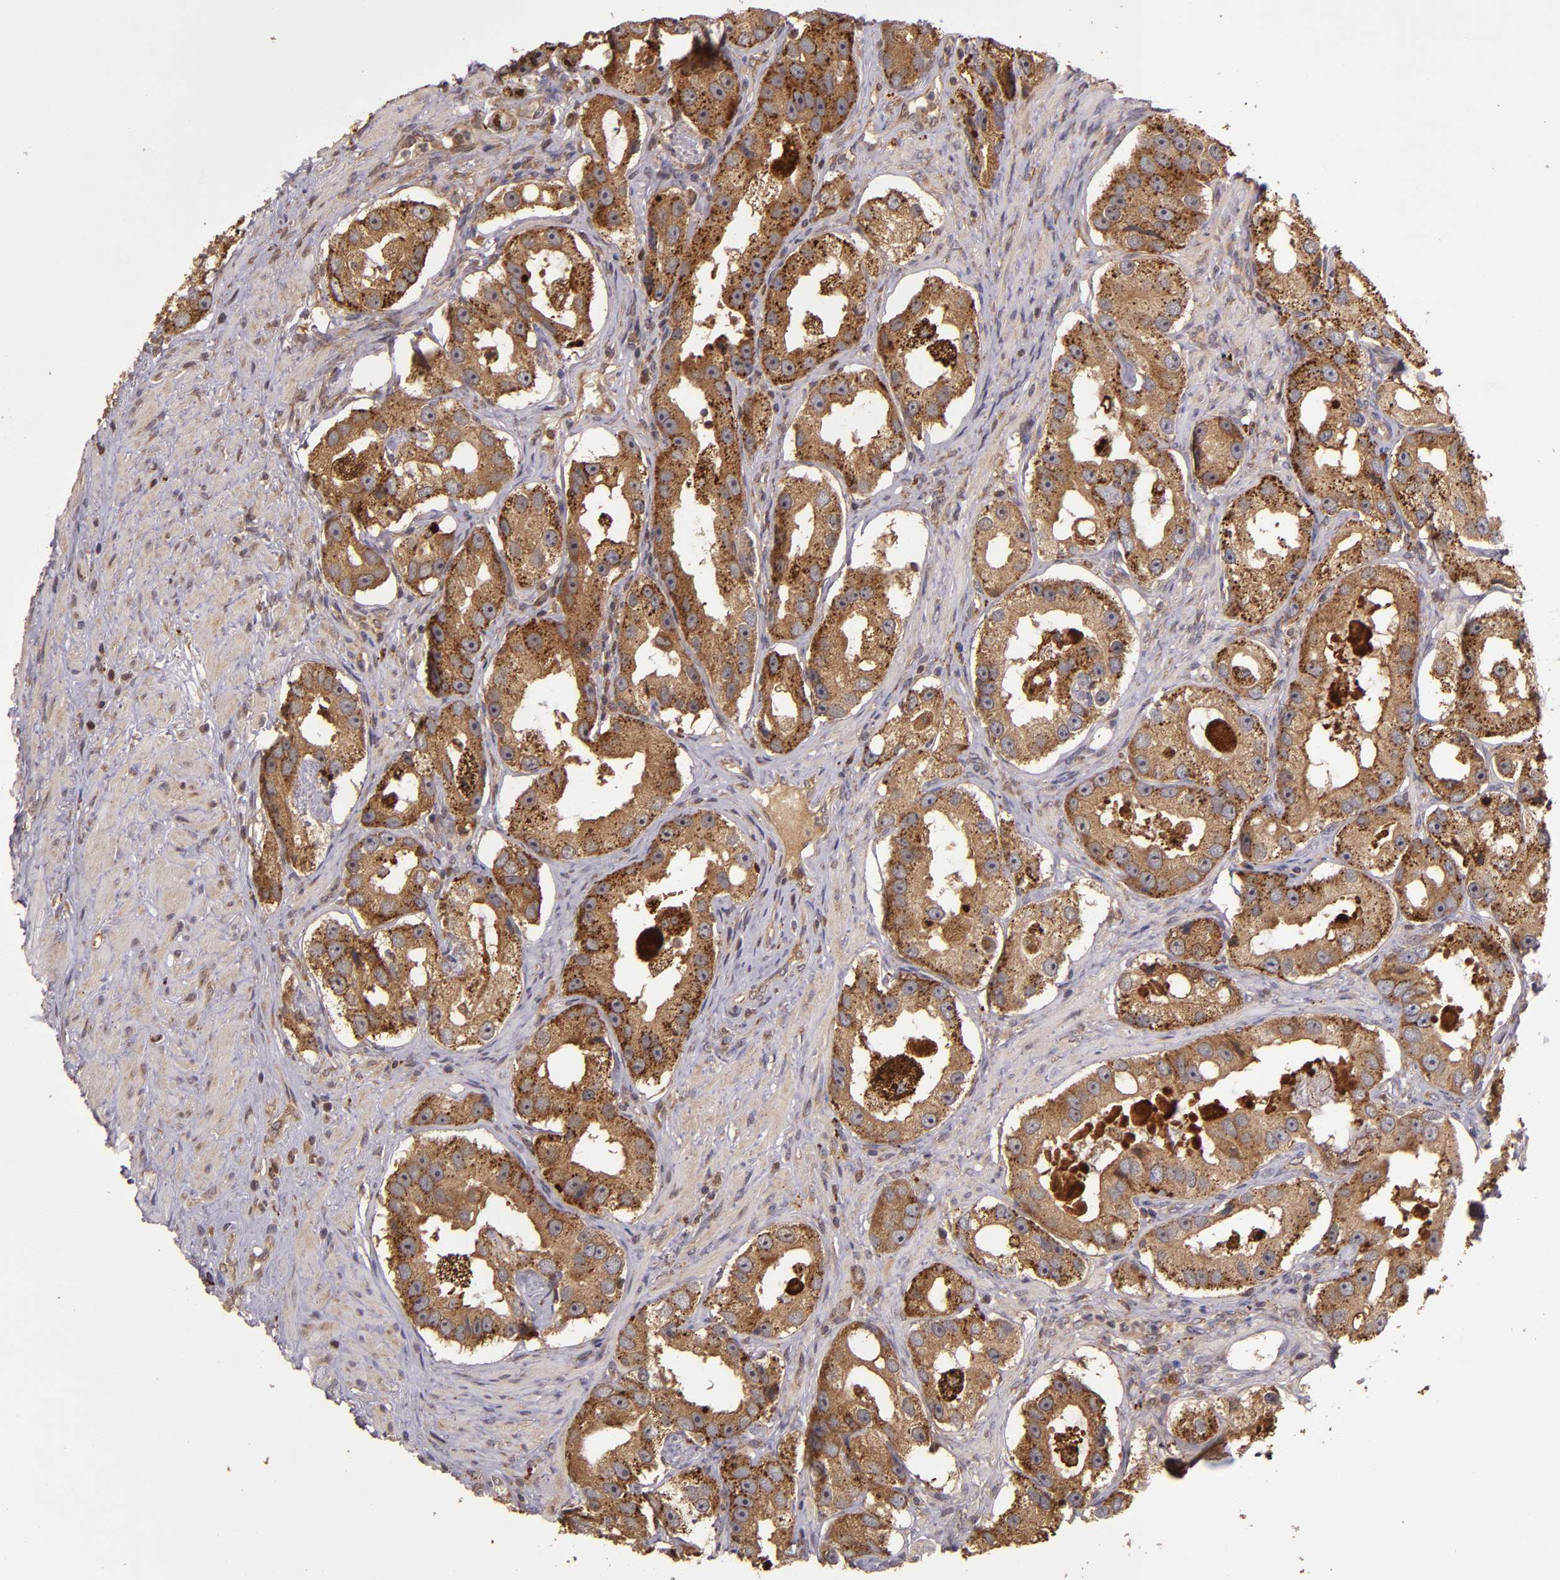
{"staining": {"intensity": "strong", "quantity": ">75%", "location": "cytoplasmic/membranous"}, "tissue": "prostate cancer", "cell_type": "Tumor cells", "image_type": "cancer", "snomed": [{"axis": "morphology", "description": "Adenocarcinoma, High grade"}, {"axis": "topography", "description": "Prostate"}], "caption": "IHC image of prostate high-grade adenocarcinoma stained for a protein (brown), which displays high levels of strong cytoplasmic/membranous positivity in approximately >75% of tumor cells.", "gene": "EIF4ENIF1", "patient": {"sex": "male", "age": 63}}